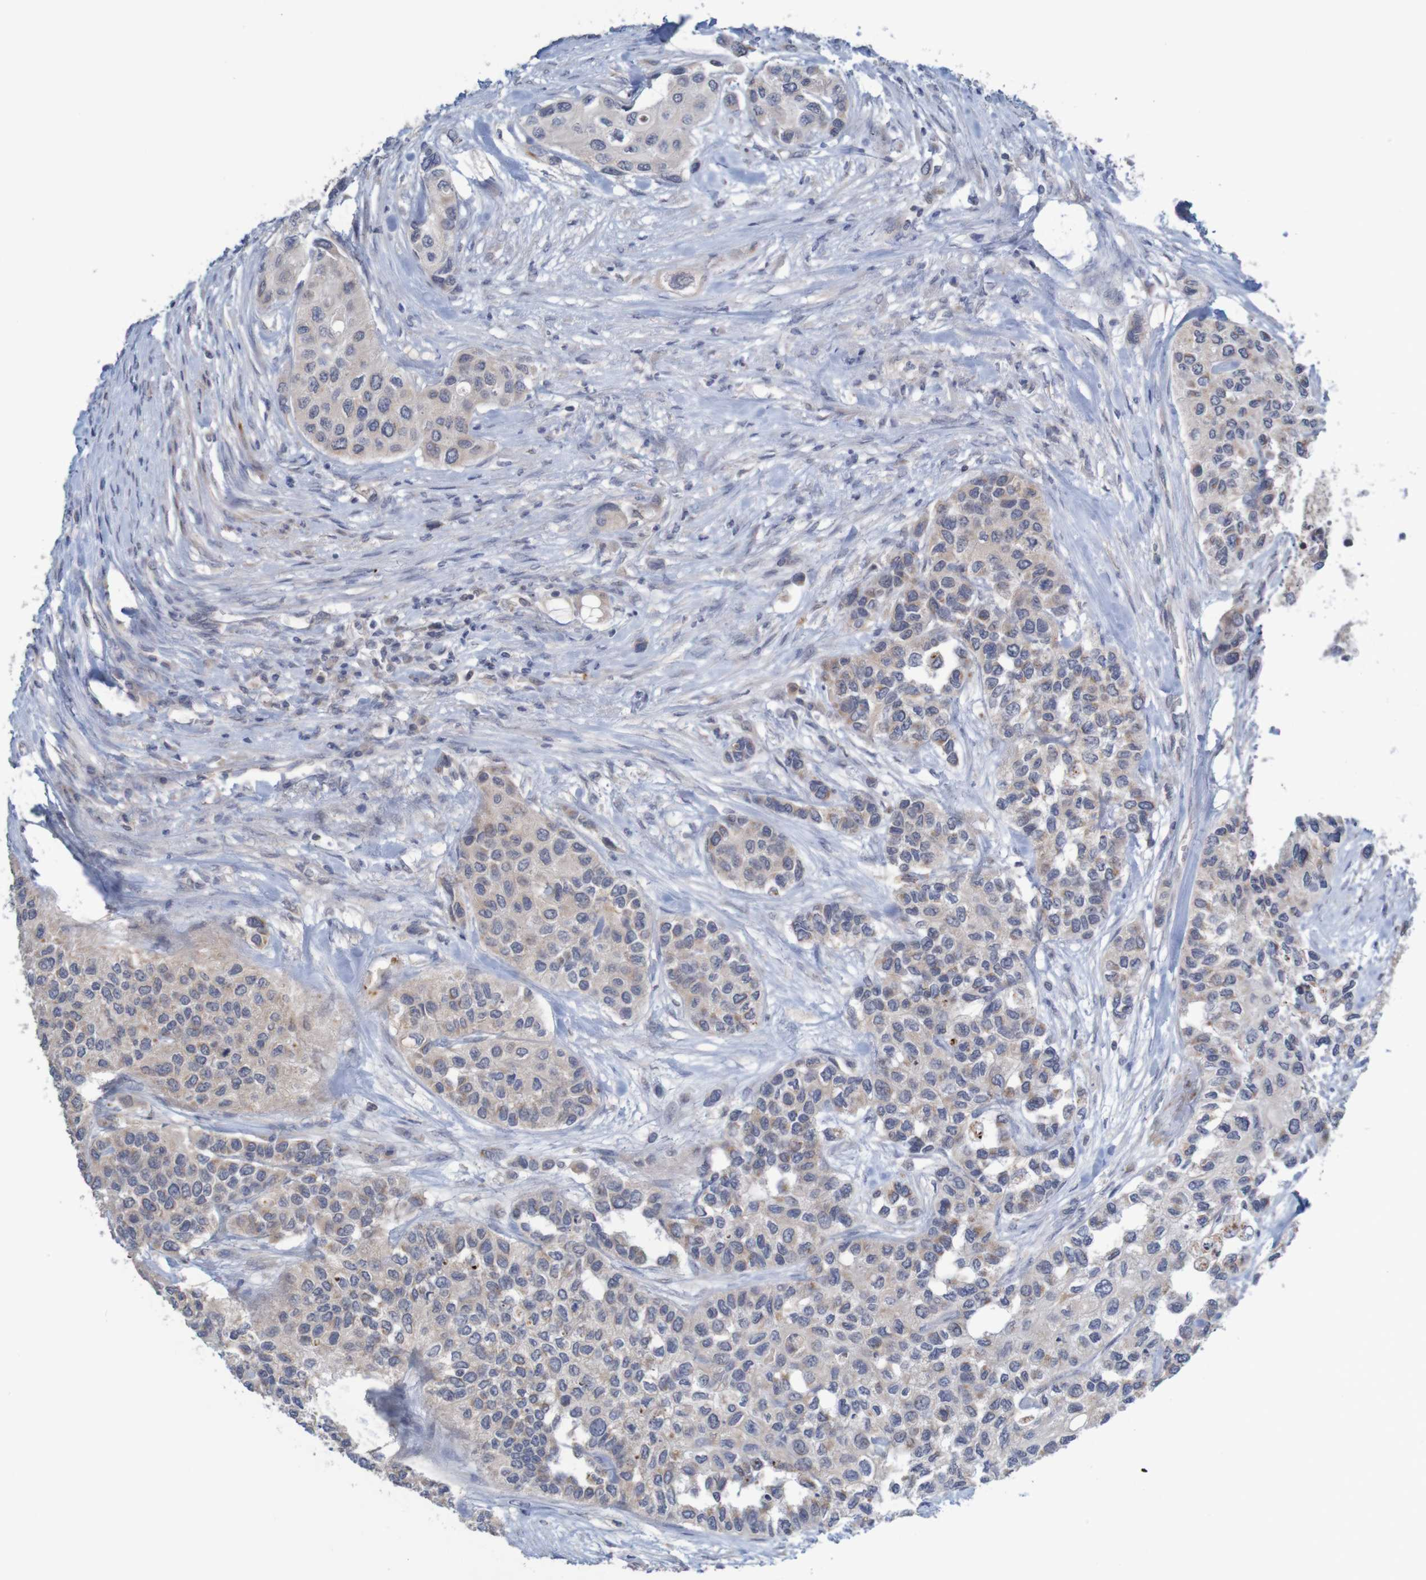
{"staining": {"intensity": "weak", "quantity": "<25%", "location": "cytoplasmic/membranous"}, "tissue": "urothelial cancer", "cell_type": "Tumor cells", "image_type": "cancer", "snomed": [{"axis": "morphology", "description": "Urothelial carcinoma, High grade"}, {"axis": "topography", "description": "Urinary bladder"}], "caption": "Immunohistochemistry of high-grade urothelial carcinoma shows no expression in tumor cells.", "gene": "ANKK1", "patient": {"sex": "female", "age": 56}}